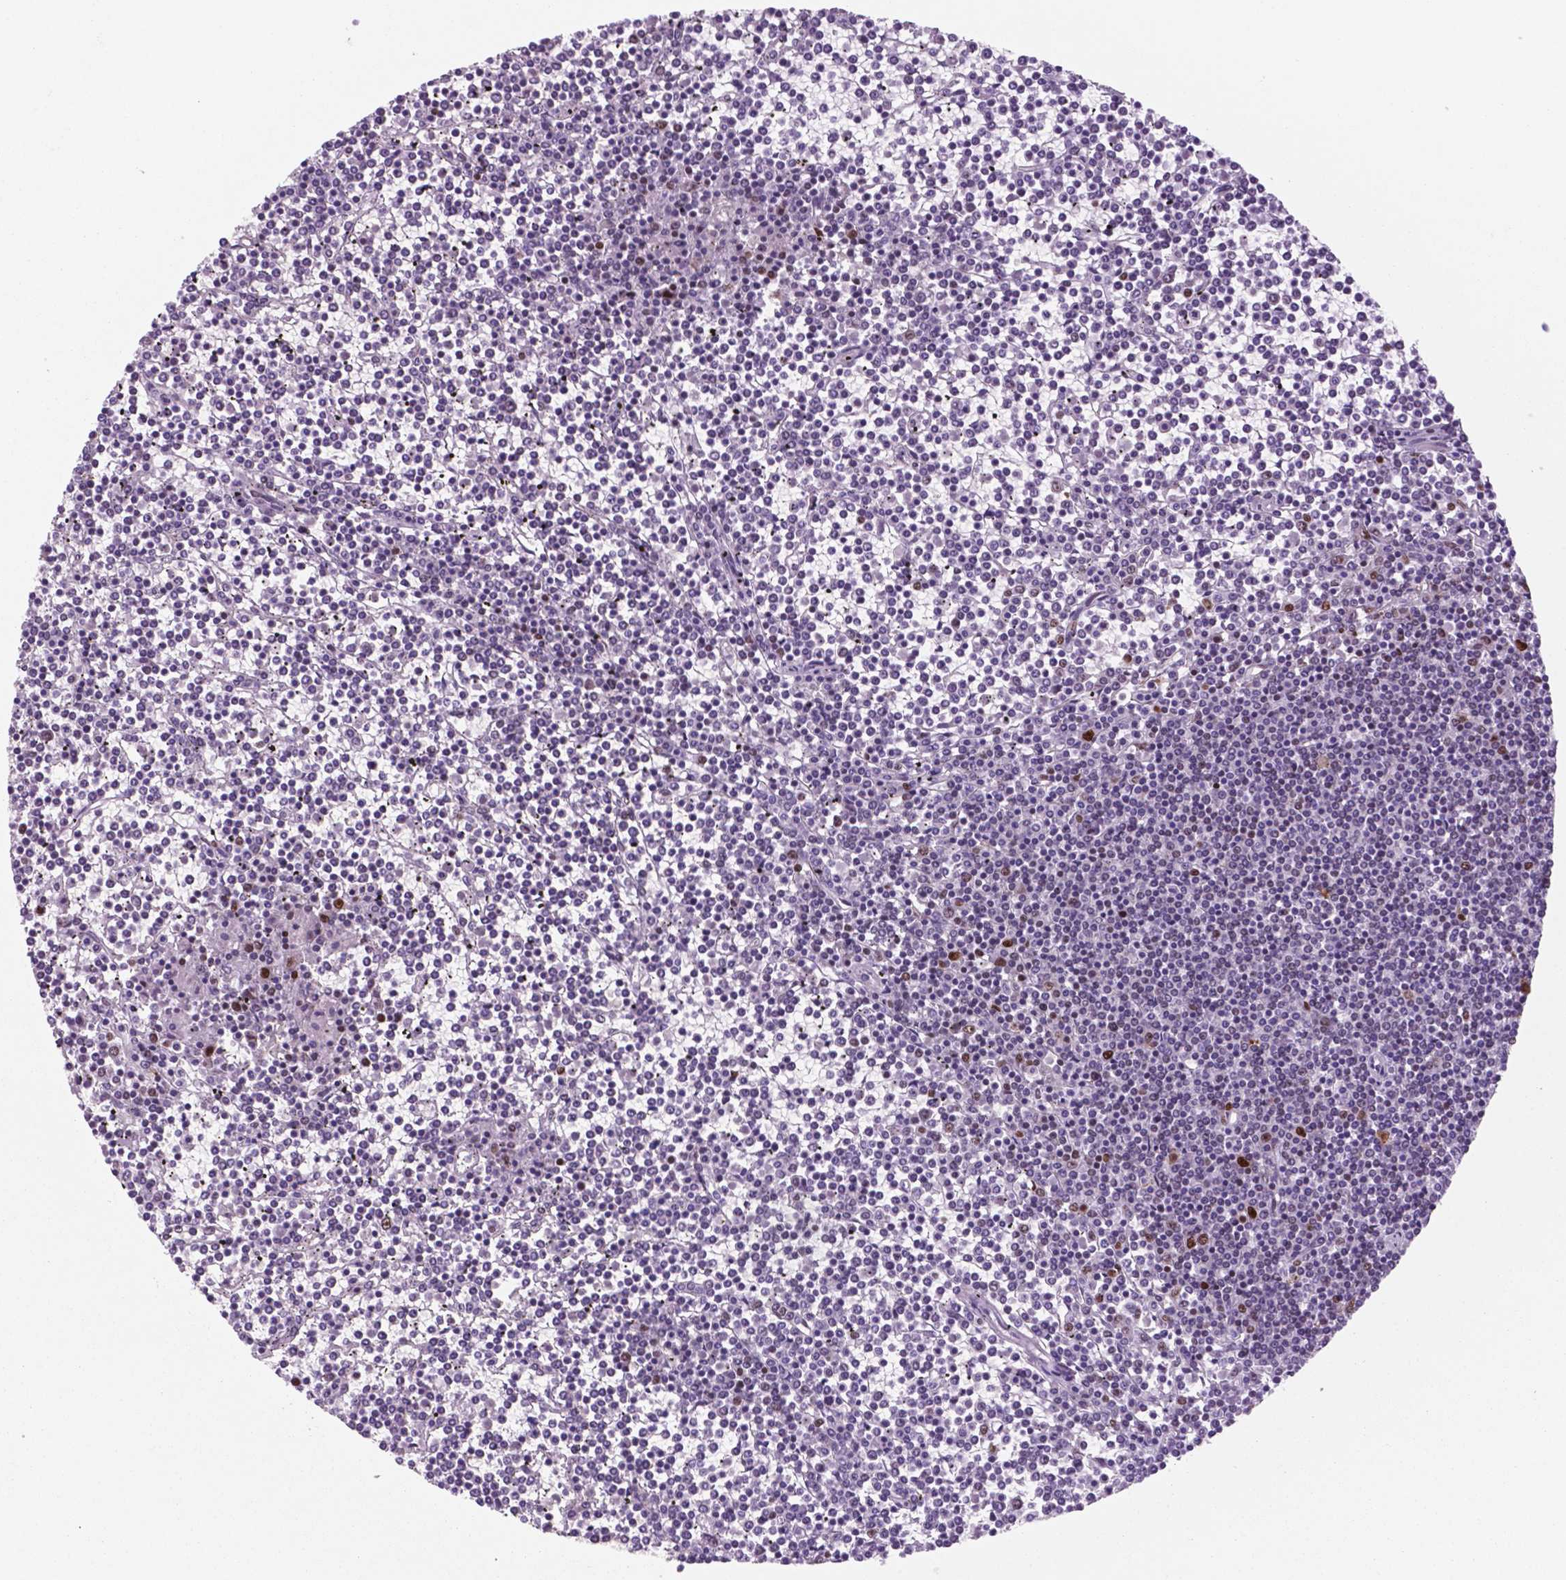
{"staining": {"intensity": "negative", "quantity": "none", "location": "none"}, "tissue": "lymphoma", "cell_type": "Tumor cells", "image_type": "cancer", "snomed": [{"axis": "morphology", "description": "Malignant lymphoma, non-Hodgkin's type, Low grade"}, {"axis": "topography", "description": "Spleen"}], "caption": "A high-resolution histopathology image shows immunohistochemistry (IHC) staining of malignant lymphoma, non-Hodgkin's type (low-grade), which shows no significant positivity in tumor cells.", "gene": "MSH6", "patient": {"sex": "female", "age": 19}}